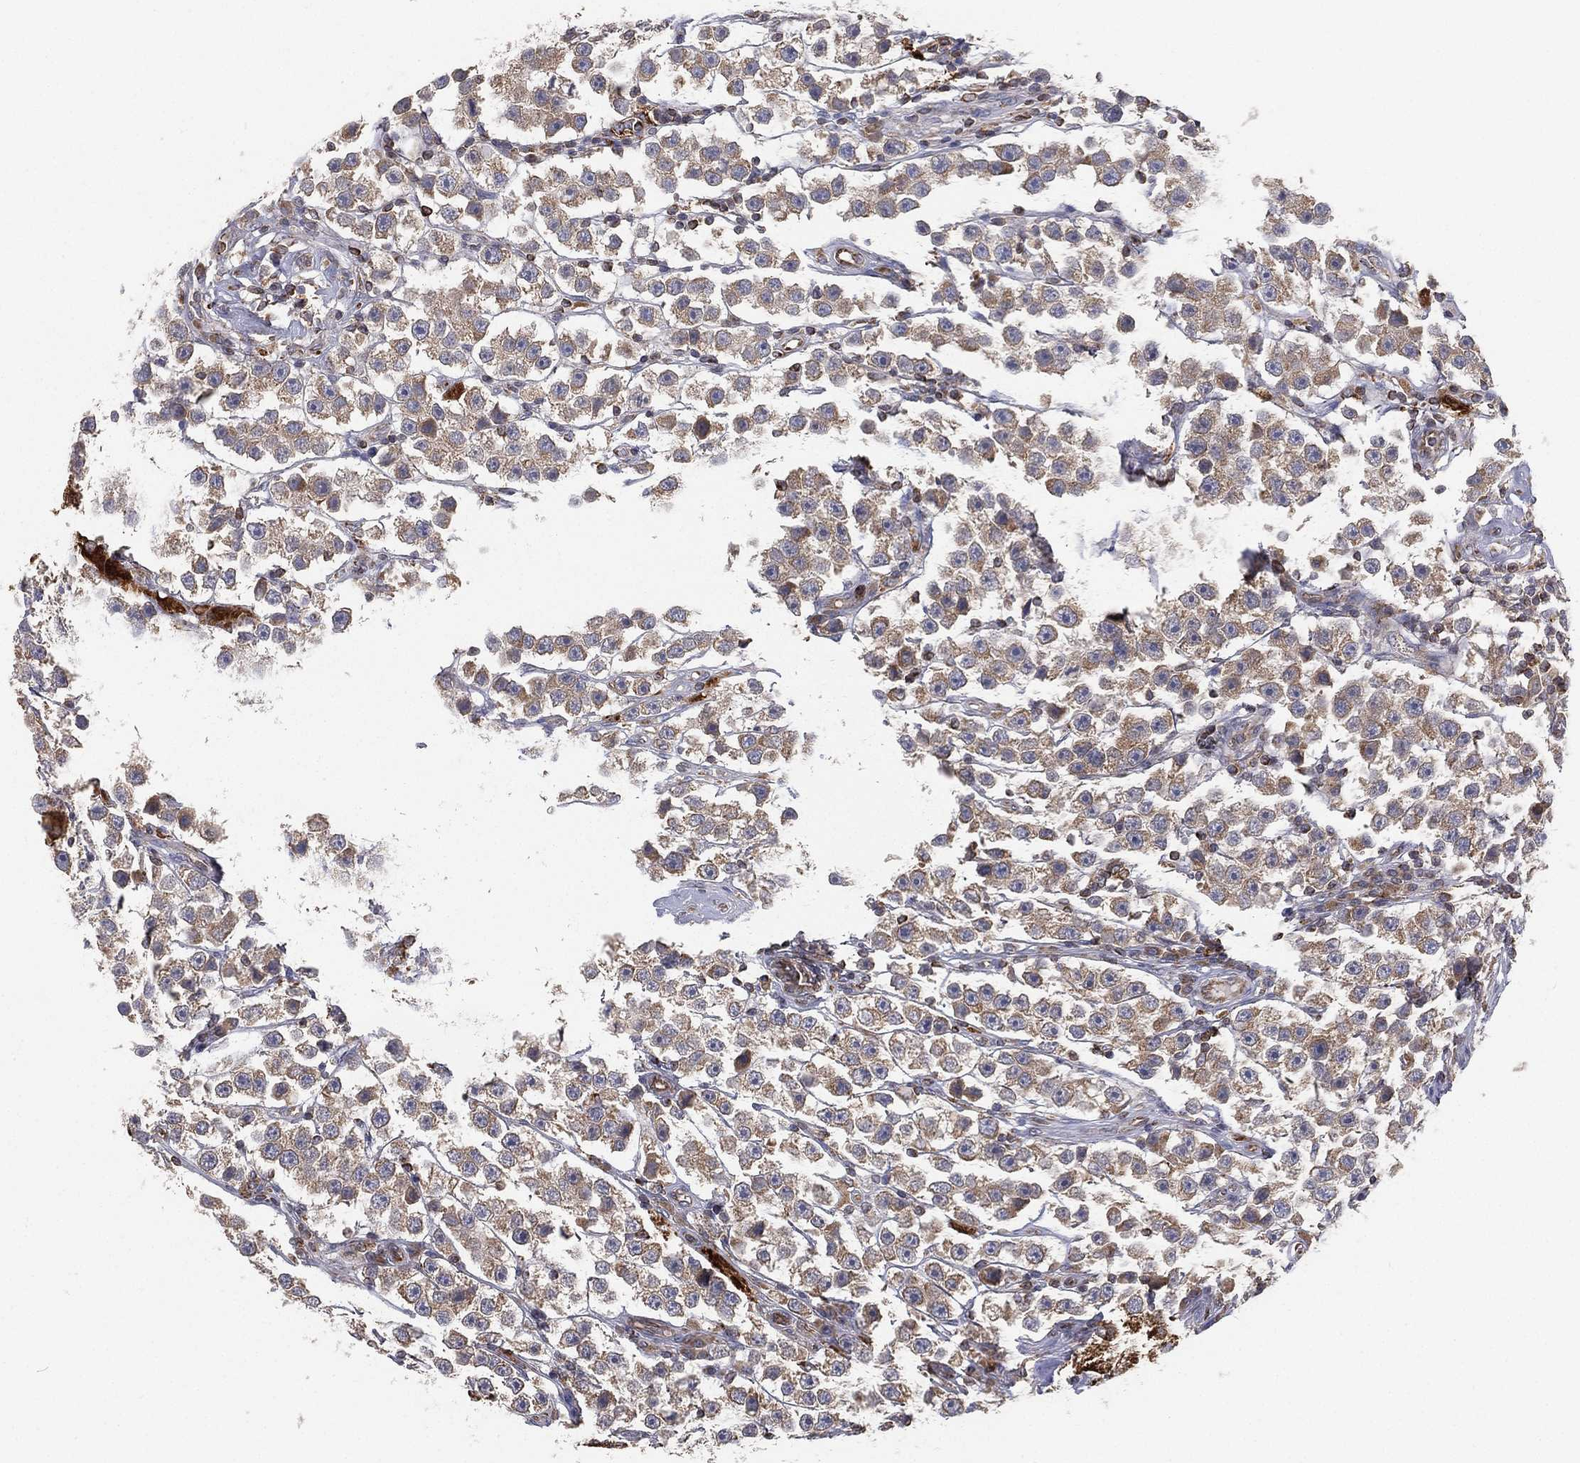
{"staining": {"intensity": "weak", "quantity": "25%-75%", "location": "cytoplasmic/membranous"}, "tissue": "testis cancer", "cell_type": "Tumor cells", "image_type": "cancer", "snomed": [{"axis": "morphology", "description": "Seminoma, NOS"}, {"axis": "topography", "description": "Testis"}], "caption": "Human seminoma (testis) stained for a protein (brown) demonstrates weak cytoplasmic/membranous positive staining in approximately 25%-75% of tumor cells.", "gene": "CYB5B", "patient": {"sex": "male", "age": 45}}